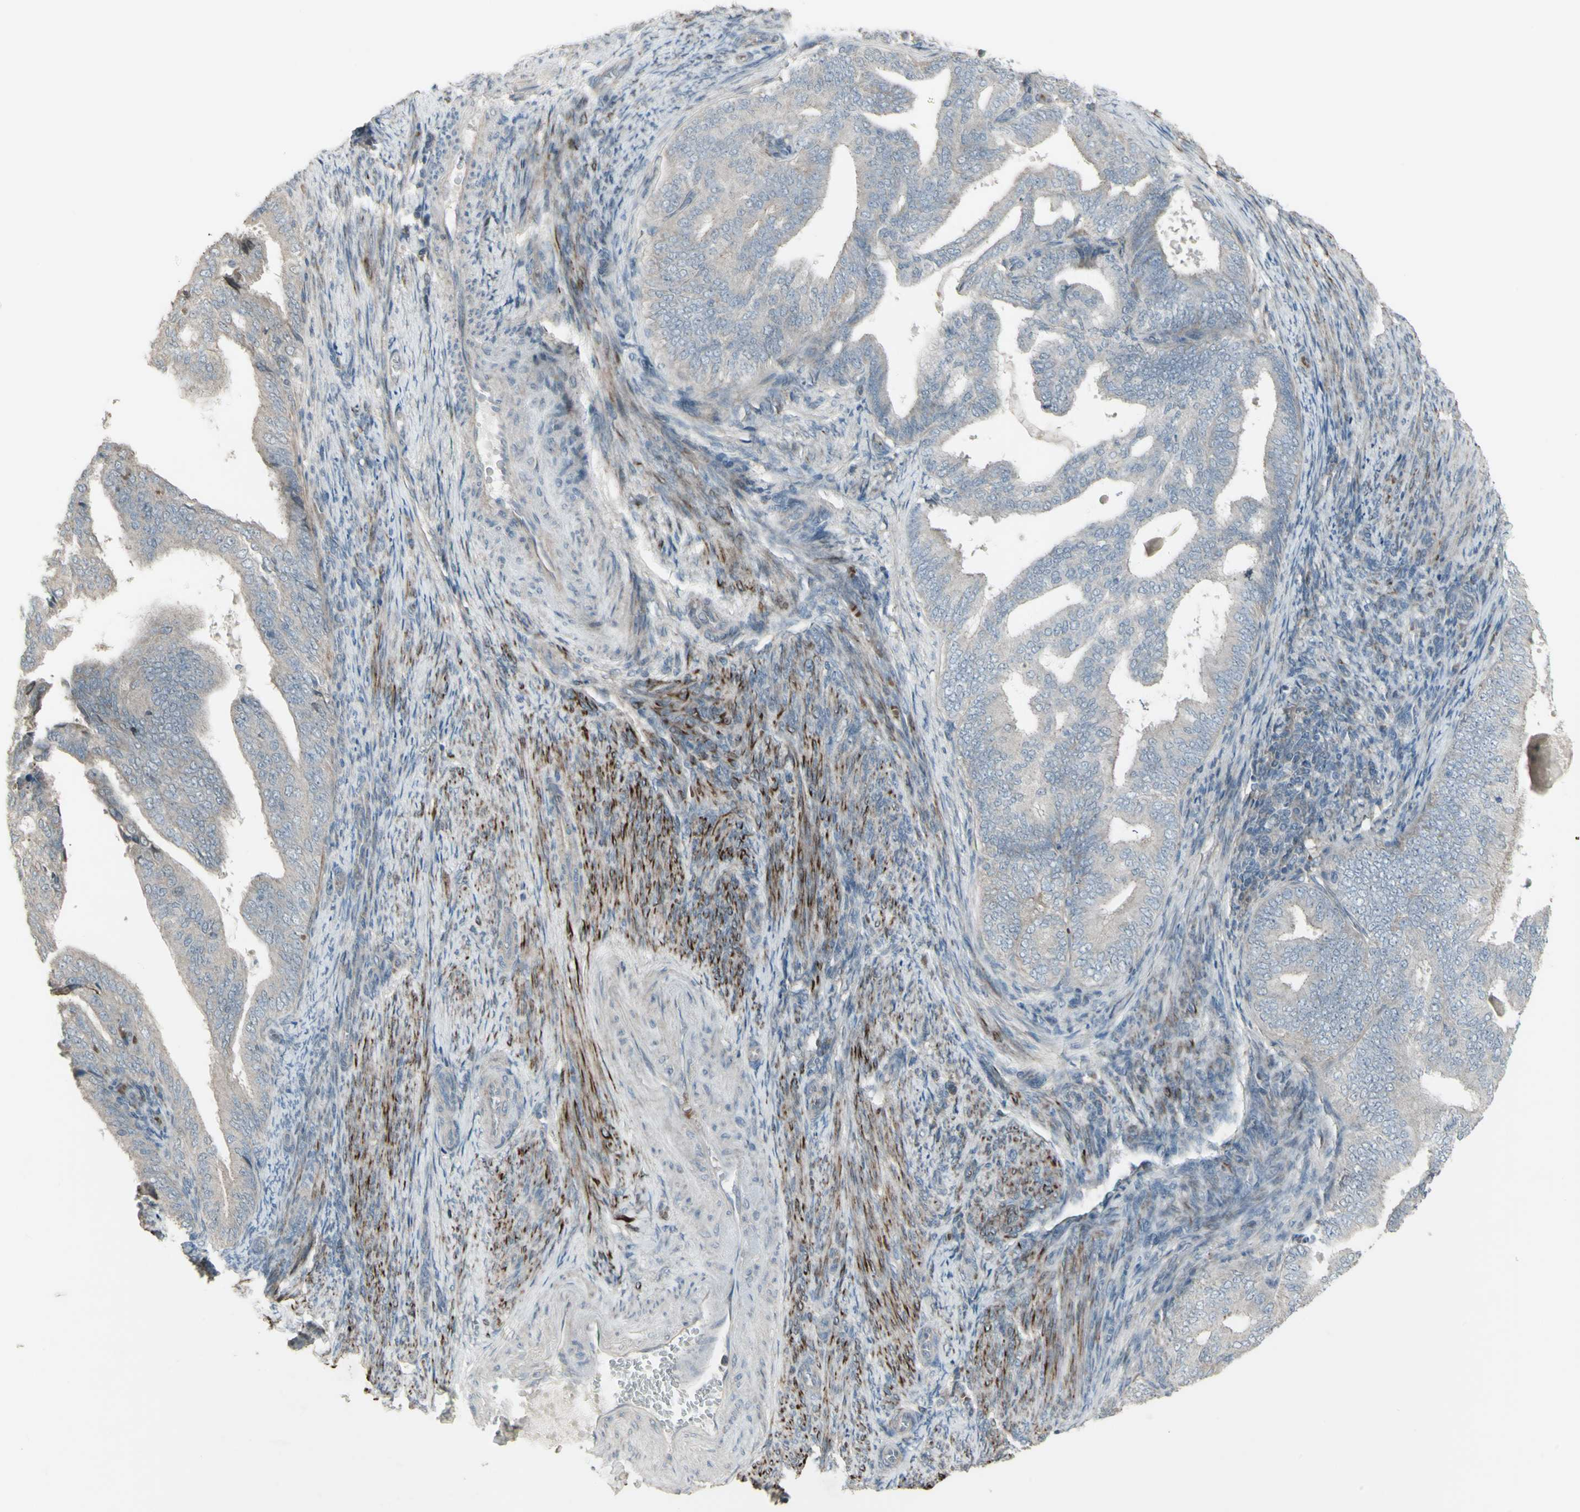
{"staining": {"intensity": "weak", "quantity": ">75%", "location": "cytoplasmic/membranous"}, "tissue": "endometrial cancer", "cell_type": "Tumor cells", "image_type": "cancer", "snomed": [{"axis": "morphology", "description": "Adenocarcinoma, NOS"}, {"axis": "topography", "description": "Endometrium"}], "caption": "About >75% of tumor cells in human endometrial cancer (adenocarcinoma) demonstrate weak cytoplasmic/membranous protein positivity as visualized by brown immunohistochemical staining.", "gene": "GRAMD1B", "patient": {"sex": "female", "age": 58}}